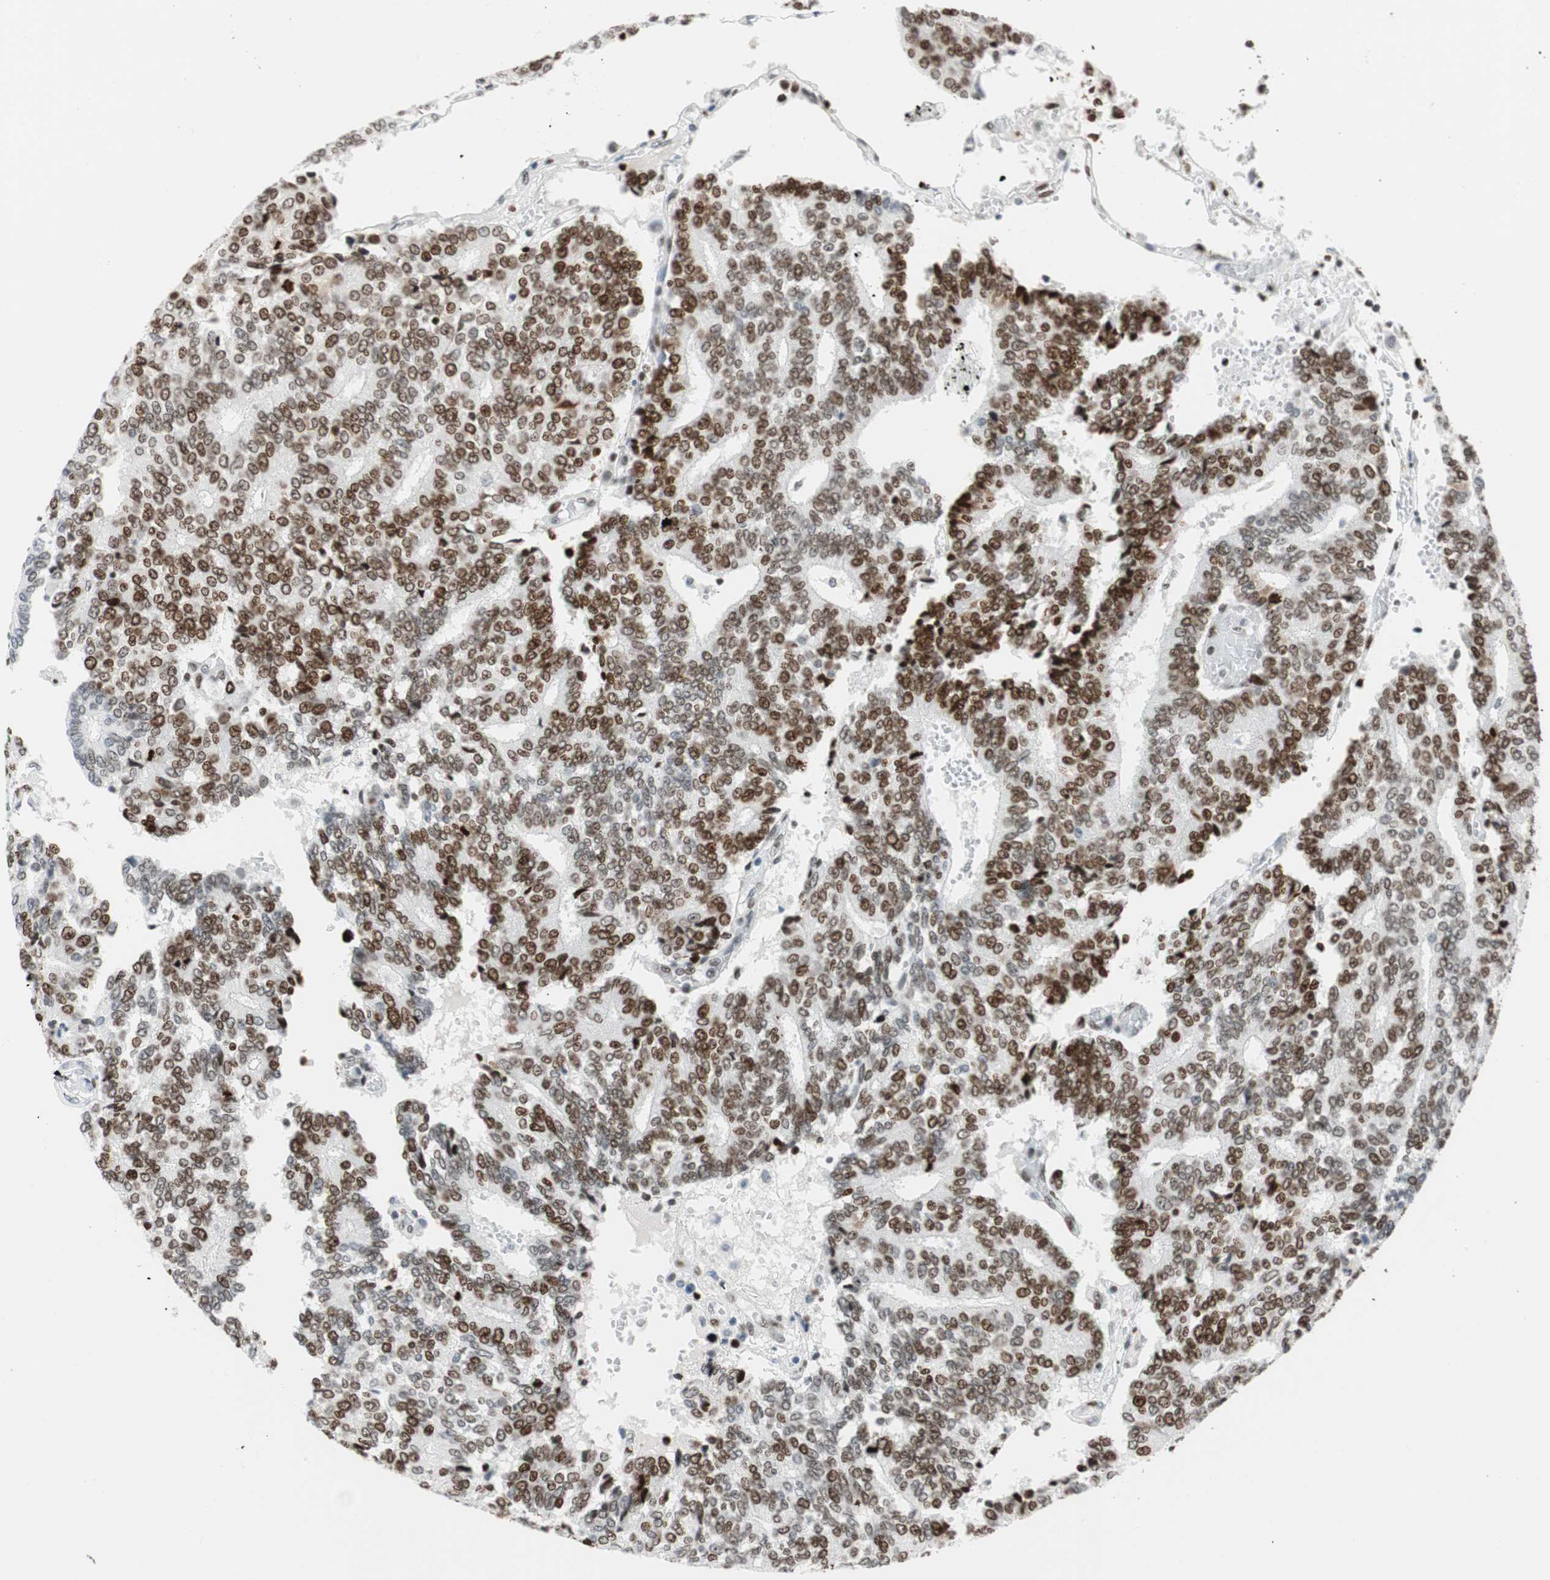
{"staining": {"intensity": "strong", "quantity": ">75%", "location": "nuclear"}, "tissue": "prostate cancer", "cell_type": "Tumor cells", "image_type": "cancer", "snomed": [{"axis": "morphology", "description": "Adenocarcinoma, High grade"}, {"axis": "topography", "description": "Prostate"}], "caption": "Protein expression analysis of human prostate cancer (adenocarcinoma (high-grade)) reveals strong nuclear positivity in approximately >75% of tumor cells.", "gene": "EZH2", "patient": {"sex": "male", "age": 55}}